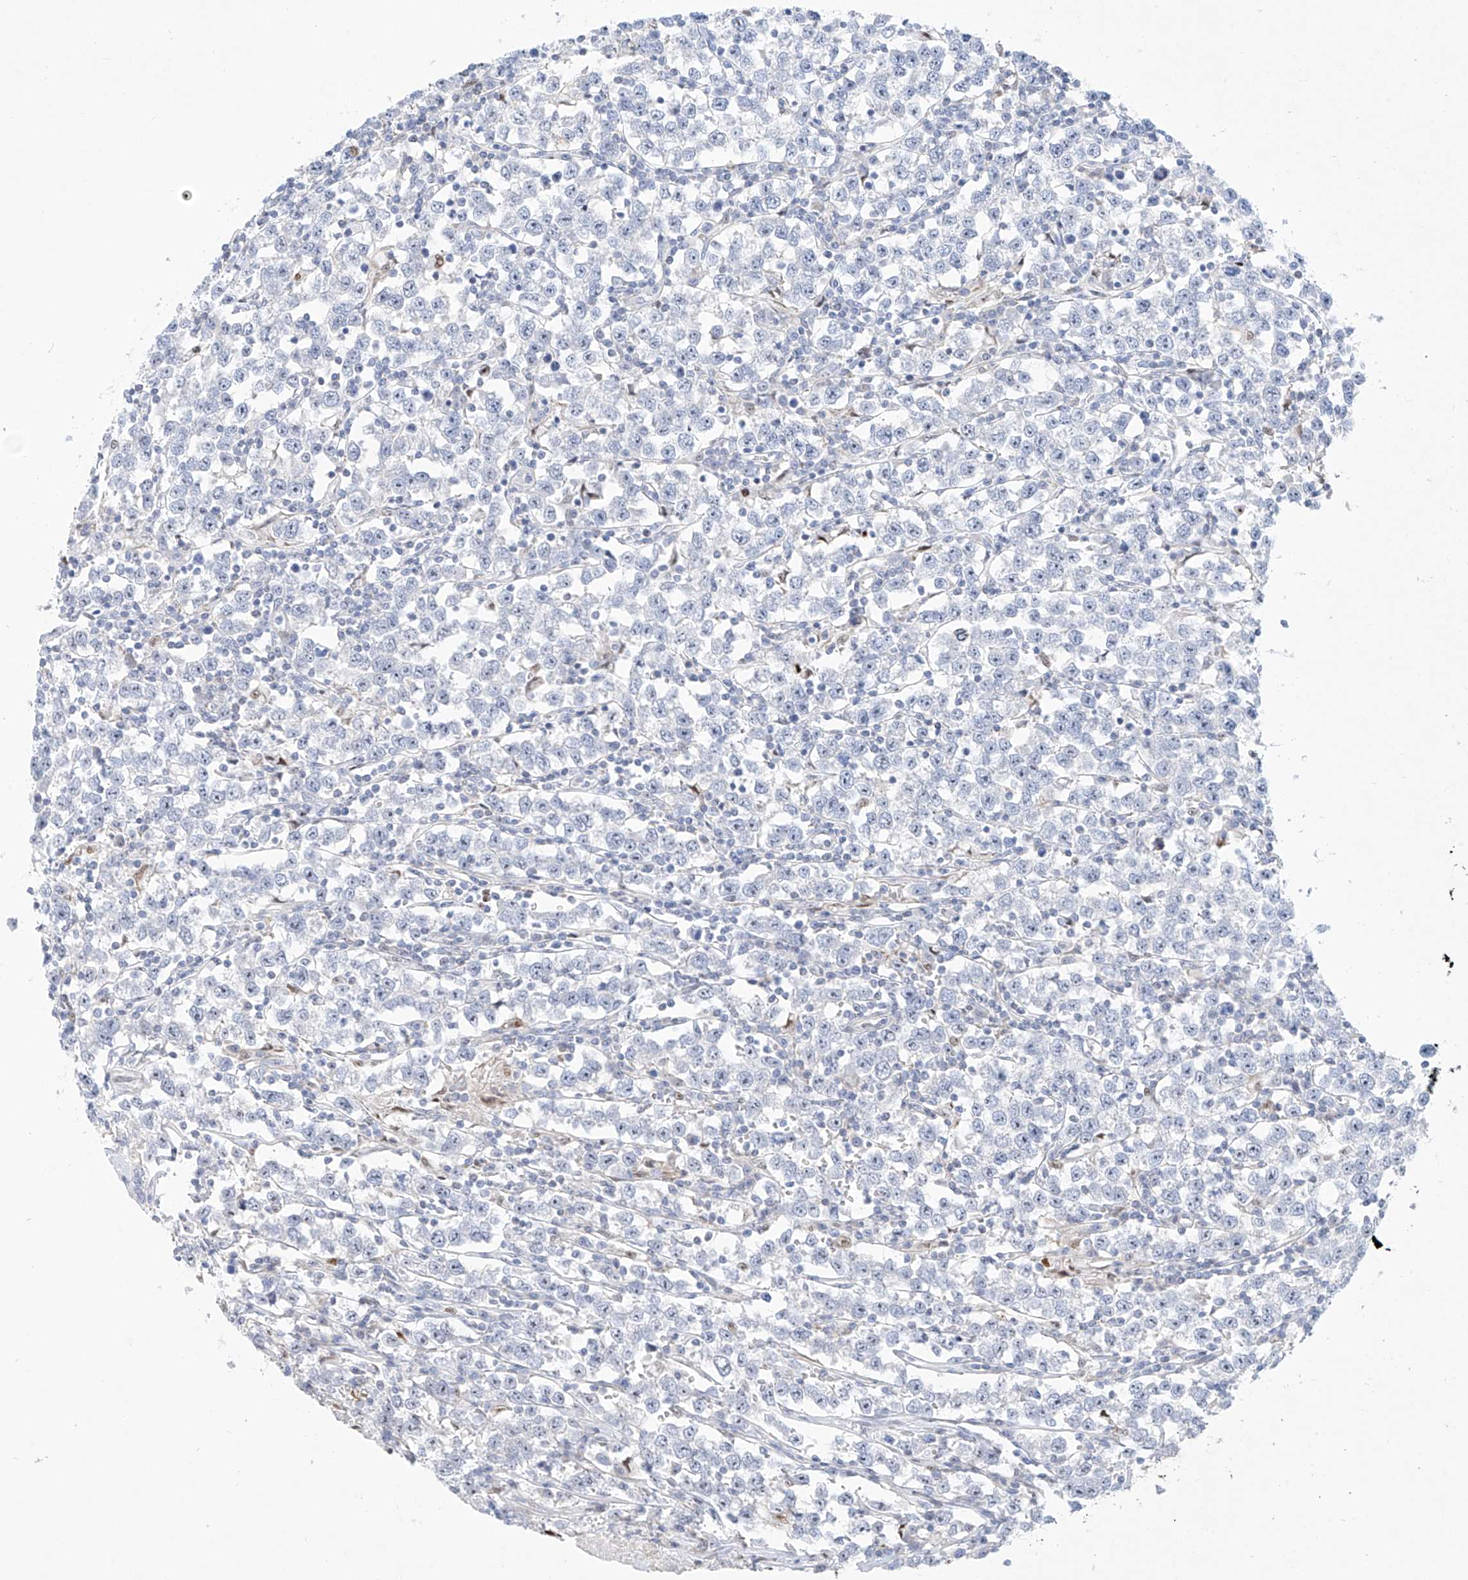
{"staining": {"intensity": "negative", "quantity": "none", "location": "none"}, "tissue": "testis cancer", "cell_type": "Tumor cells", "image_type": "cancer", "snomed": [{"axis": "morphology", "description": "Normal tissue, NOS"}, {"axis": "morphology", "description": "Seminoma, NOS"}, {"axis": "topography", "description": "Testis"}], "caption": "Photomicrograph shows no protein positivity in tumor cells of testis cancer (seminoma) tissue.", "gene": "SNU13", "patient": {"sex": "male", "age": 43}}